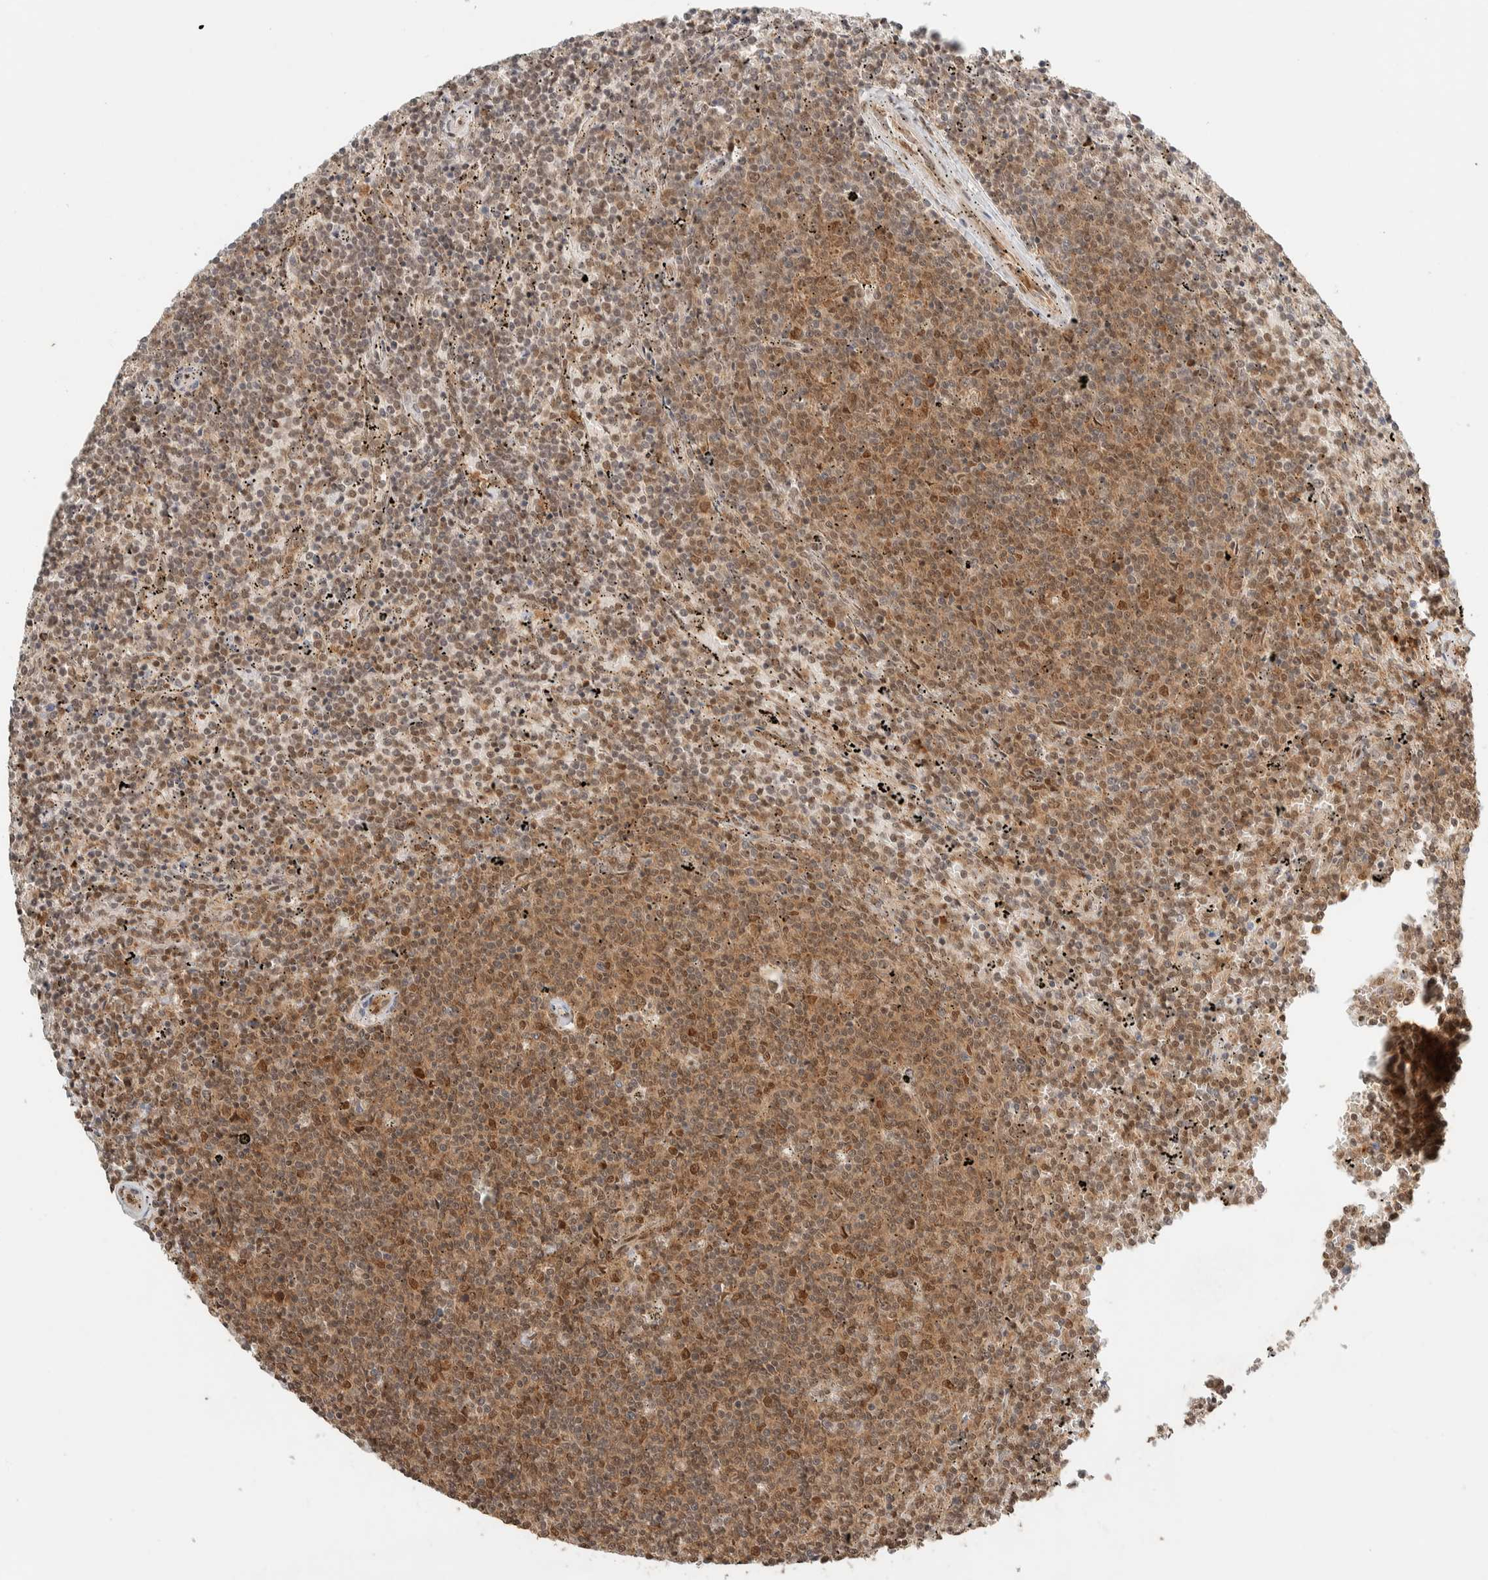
{"staining": {"intensity": "moderate", "quantity": "25%-75%", "location": "cytoplasmic/membranous,nuclear"}, "tissue": "lymphoma", "cell_type": "Tumor cells", "image_type": "cancer", "snomed": [{"axis": "morphology", "description": "Malignant lymphoma, non-Hodgkin's type, Low grade"}, {"axis": "topography", "description": "Spleen"}], "caption": "Lymphoma stained with a brown dye demonstrates moderate cytoplasmic/membranous and nuclear positive expression in approximately 25%-75% of tumor cells.", "gene": "ZBTB2", "patient": {"sex": "female", "age": 50}}